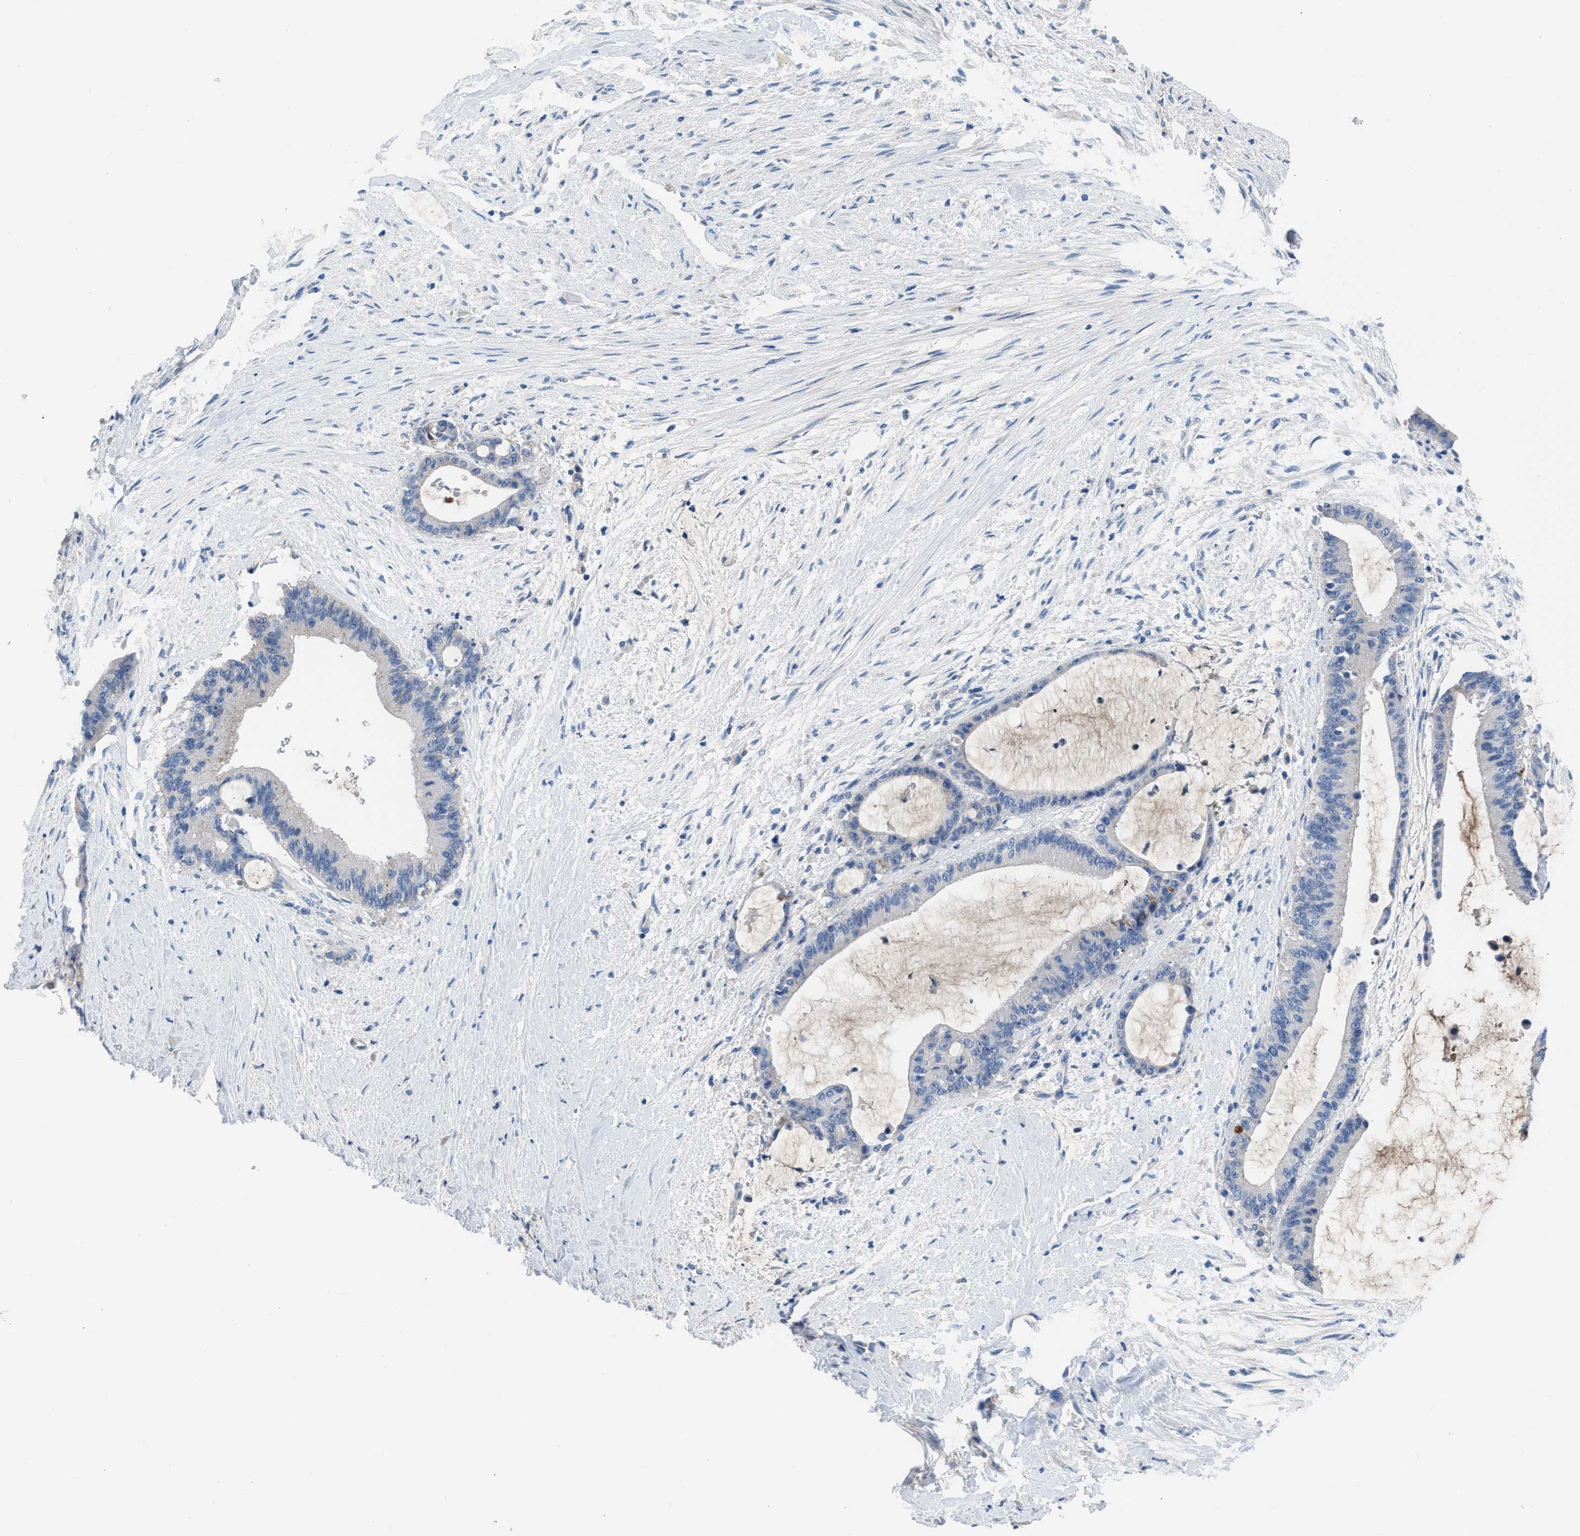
{"staining": {"intensity": "negative", "quantity": "none", "location": "none"}, "tissue": "liver cancer", "cell_type": "Tumor cells", "image_type": "cancer", "snomed": [{"axis": "morphology", "description": "Cholangiocarcinoma"}, {"axis": "topography", "description": "Liver"}], "caption": "Human cholangiocarcinoma (liver) stained for a protein using immunohistochemistry (IHC) displays no staining in tumor cells.", "gene": "HPX", "patient": {"sex": "female", "age": 73}}